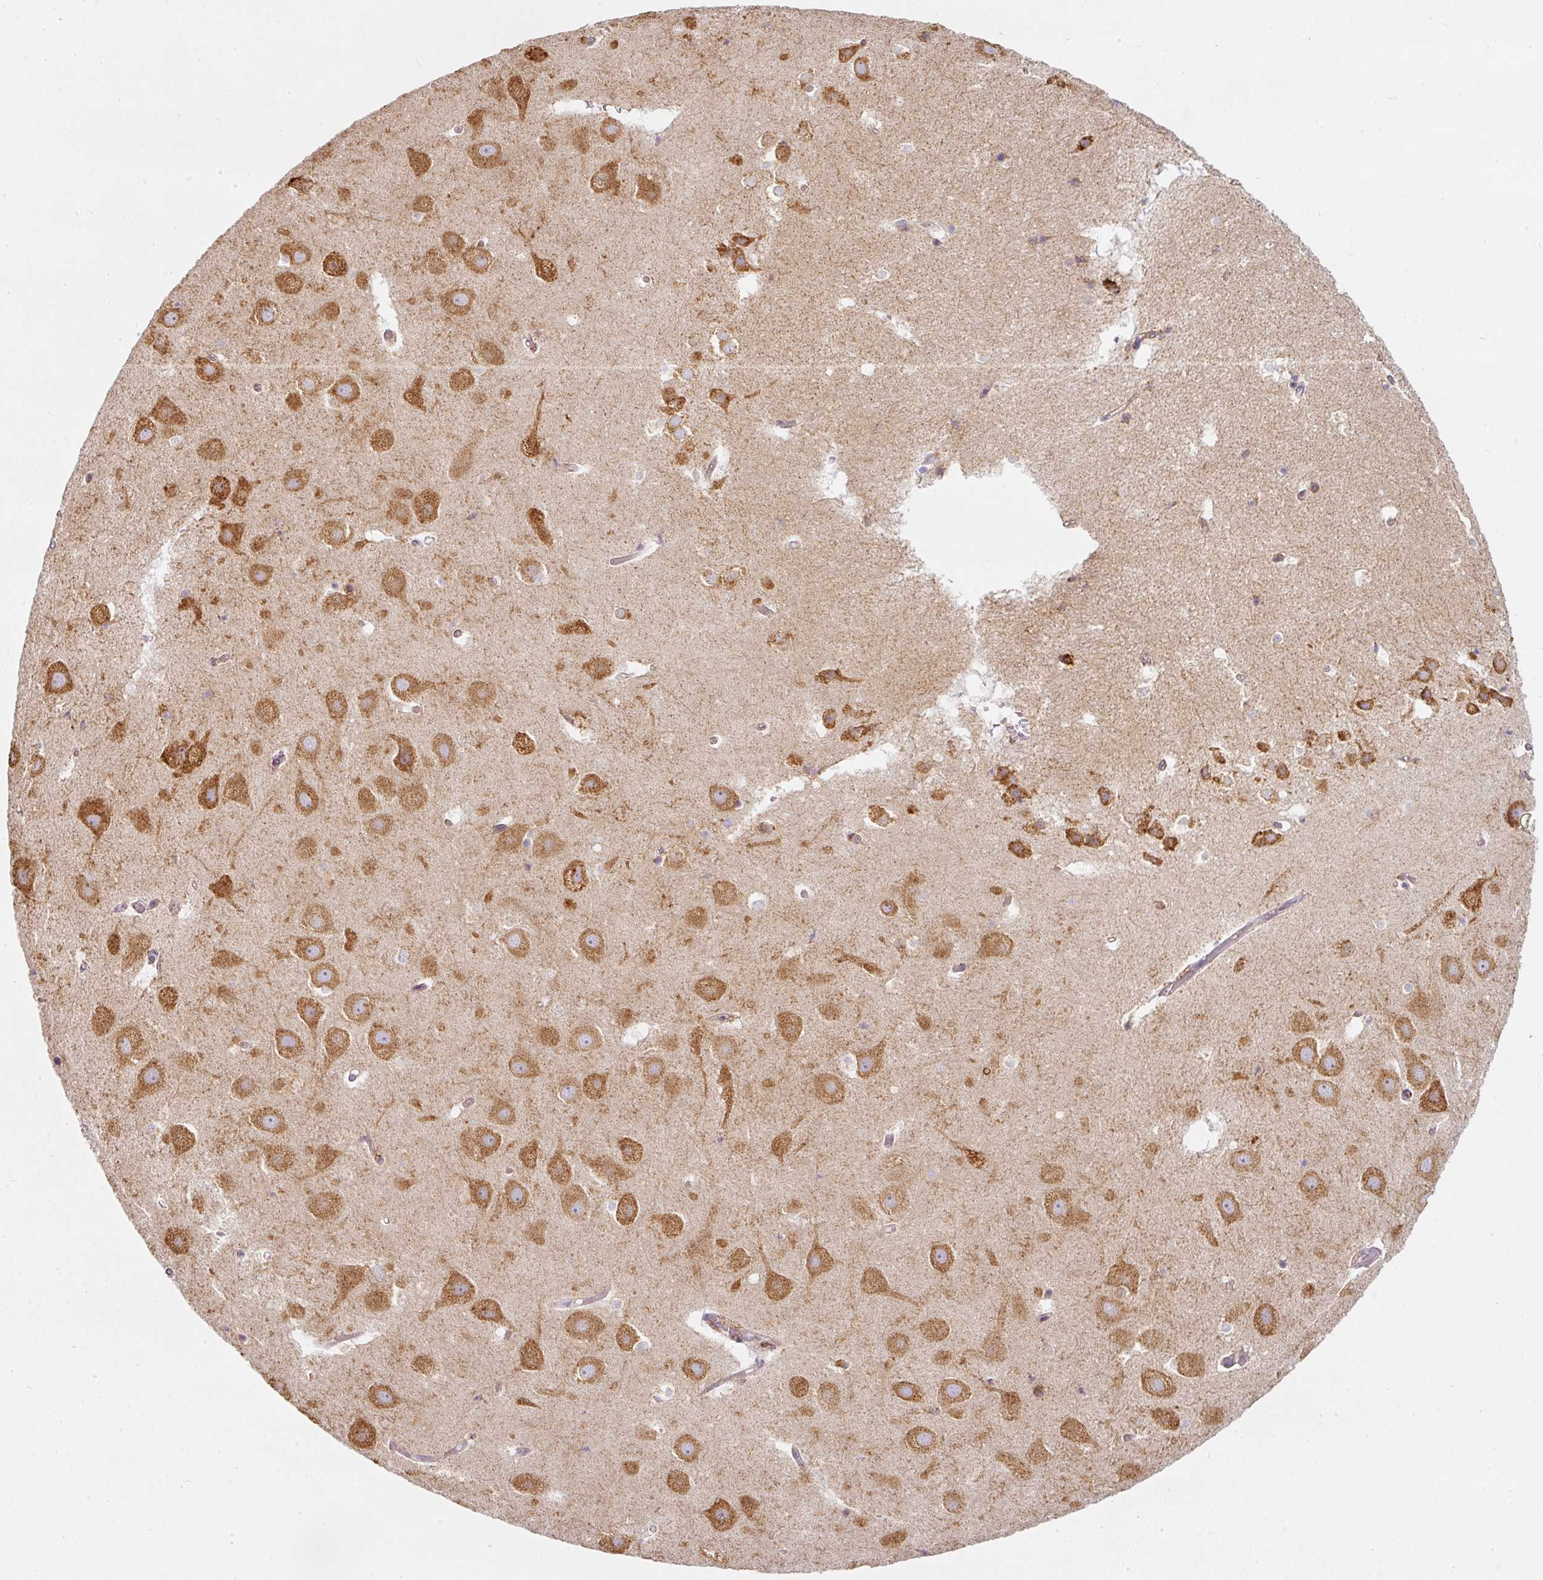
{"staining": {"intensity": "moderate", "quantity": "<25%", "location": "cytoplasmic/membranous"}, "tissue": "hippocampus", "cell_type": "Glial cells", "image_type": "normal", "snomed": [{"axis": "morphology", "description": "Normal tissue, NOS"}, {"axis": "topography", "description": "Hippocampus"}], "caption": "Unremarkable hippocampus reveals moderate cytoplasmic/membranous staining in about <25% of glial cells, visualized by immunohistochemistry.", "gene": "MORN4", "patient": {"sex": "female", "age": 52}}